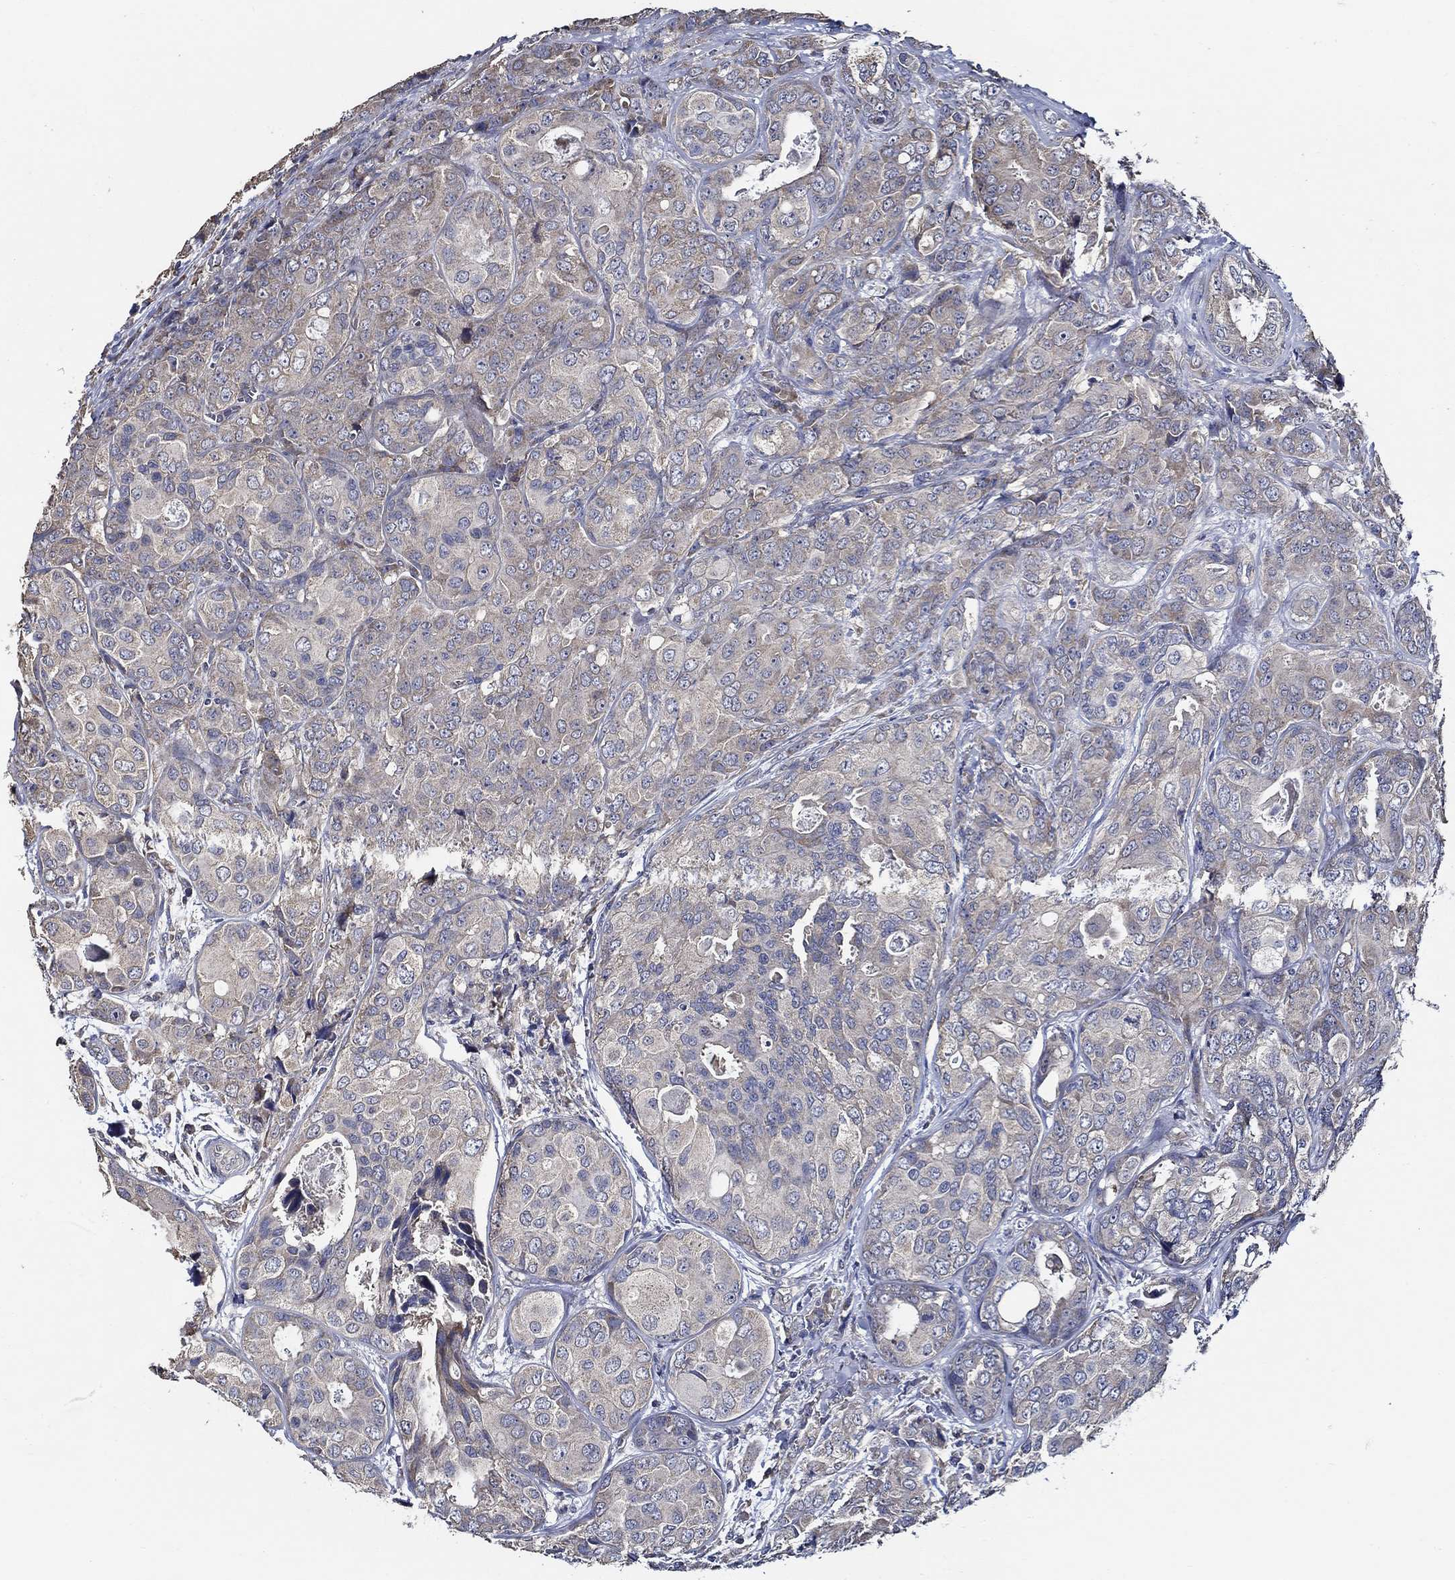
{"staining": {"intensity": "weak", "quantity": "<25%", "location": "cytoplasmic/membranous"}, "tissue": "breast cancer", "cell_type": "Tumor cells", "image_type": "cancer", "snomed": [{"axis": "morphology", "description": "Duct carcinoma"}, {"axis": "topography", "description": "Breast"}], "caption": "An immunohistochemistry (IHC) histopathology image of breast cancer is shown. There is no staining in tumor cells of breast cancer.", "gene": "WDR53", "patient": {"sex": "female", "age": 43}}